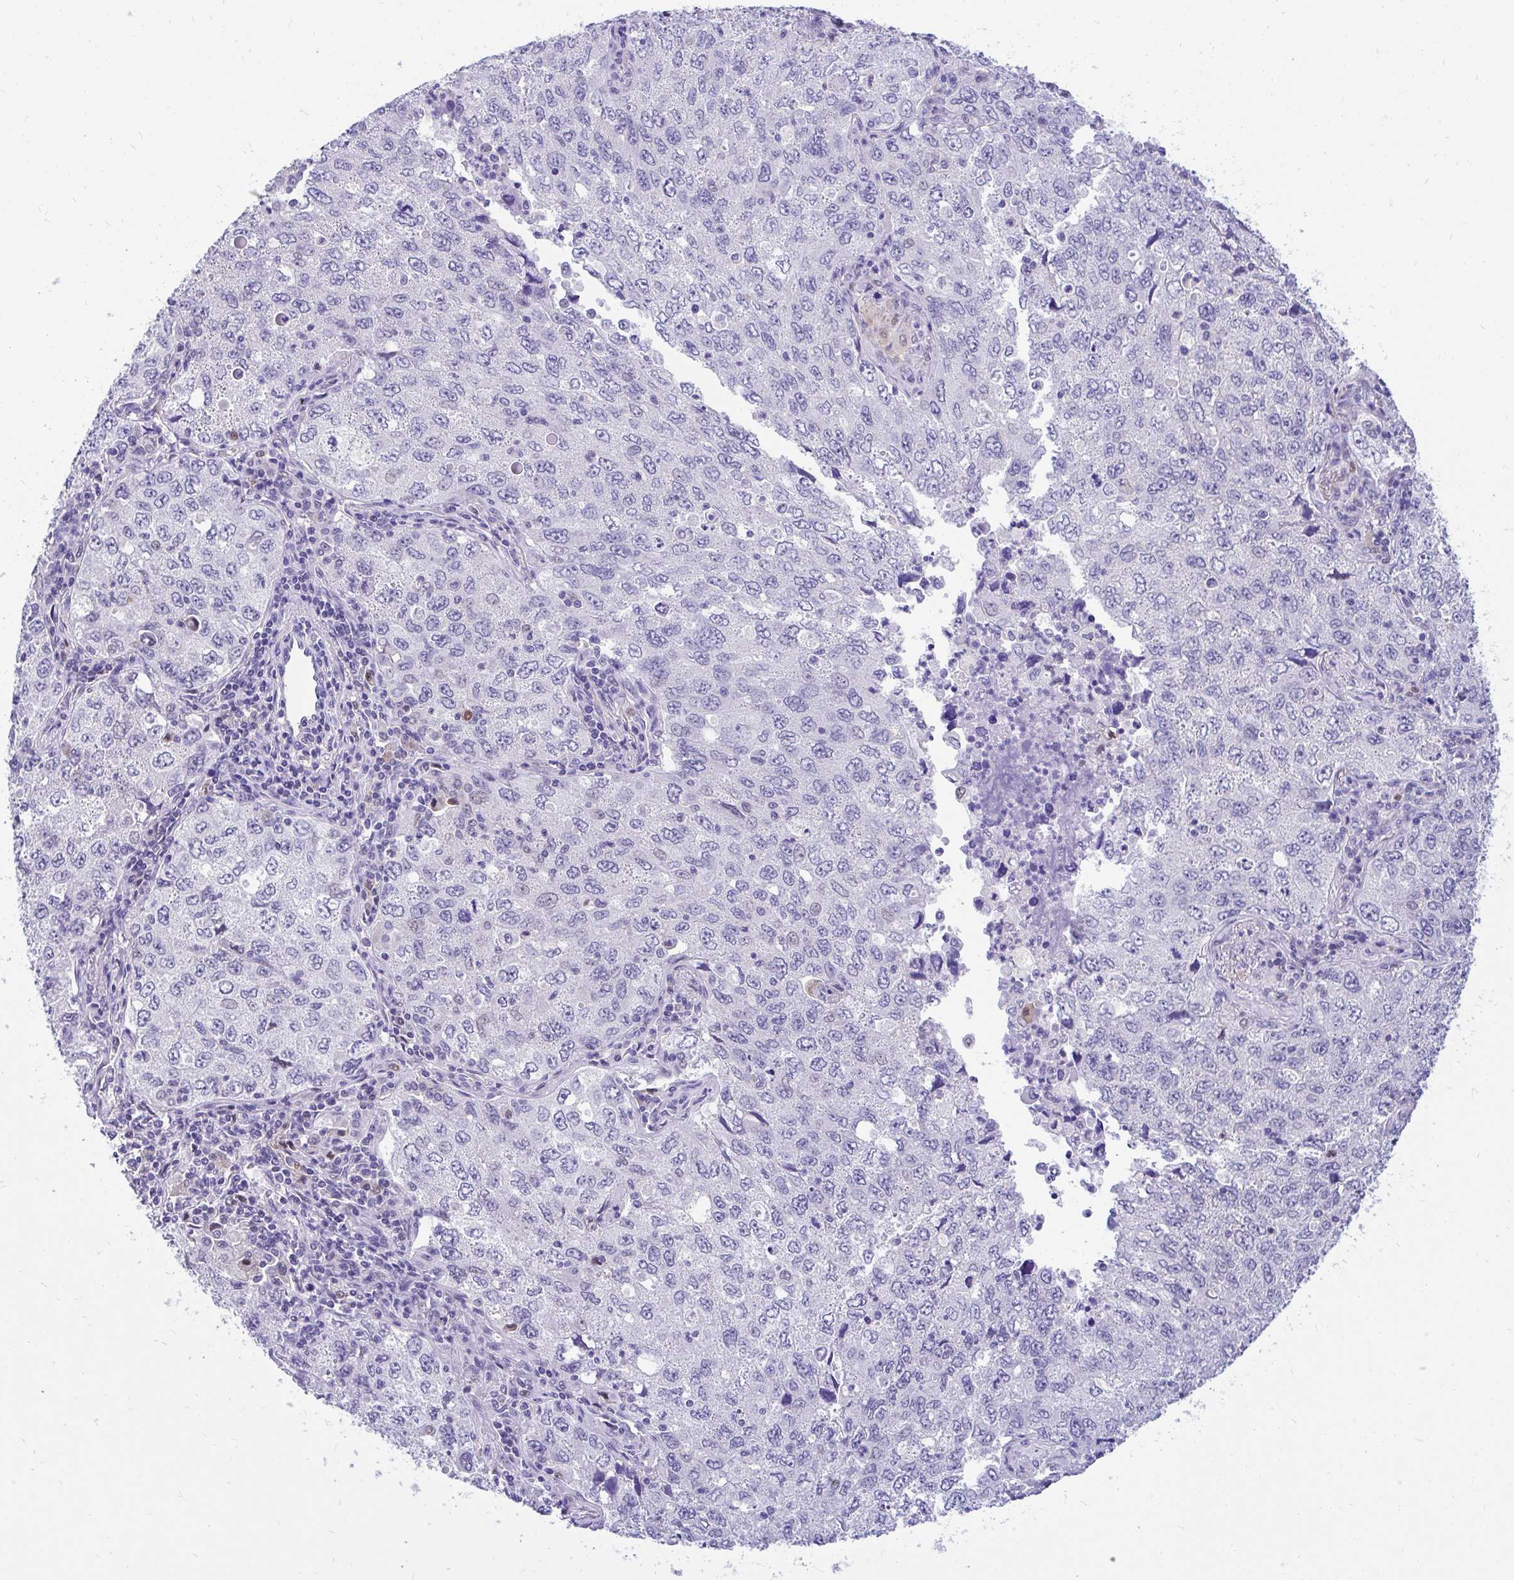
{"staining": {"intensity": "negative", "quantity": "none", "location": "none"}, "tissue": "lung cancer", "cell_type": "Tumor cells", "image_type": "cancer", "snomed": [{"axis": "morphology", "description": "Adenocarcinoma, NOS"}, {"axis": "topography", "description": "Lung"}], "caption": "This is a image of IHC staining of lung cancer (adenocarcinoma), which shows no positivity in tumor cells.", "gene": "GLB1L2", "patient": {"sex": "female", "age": 57}}